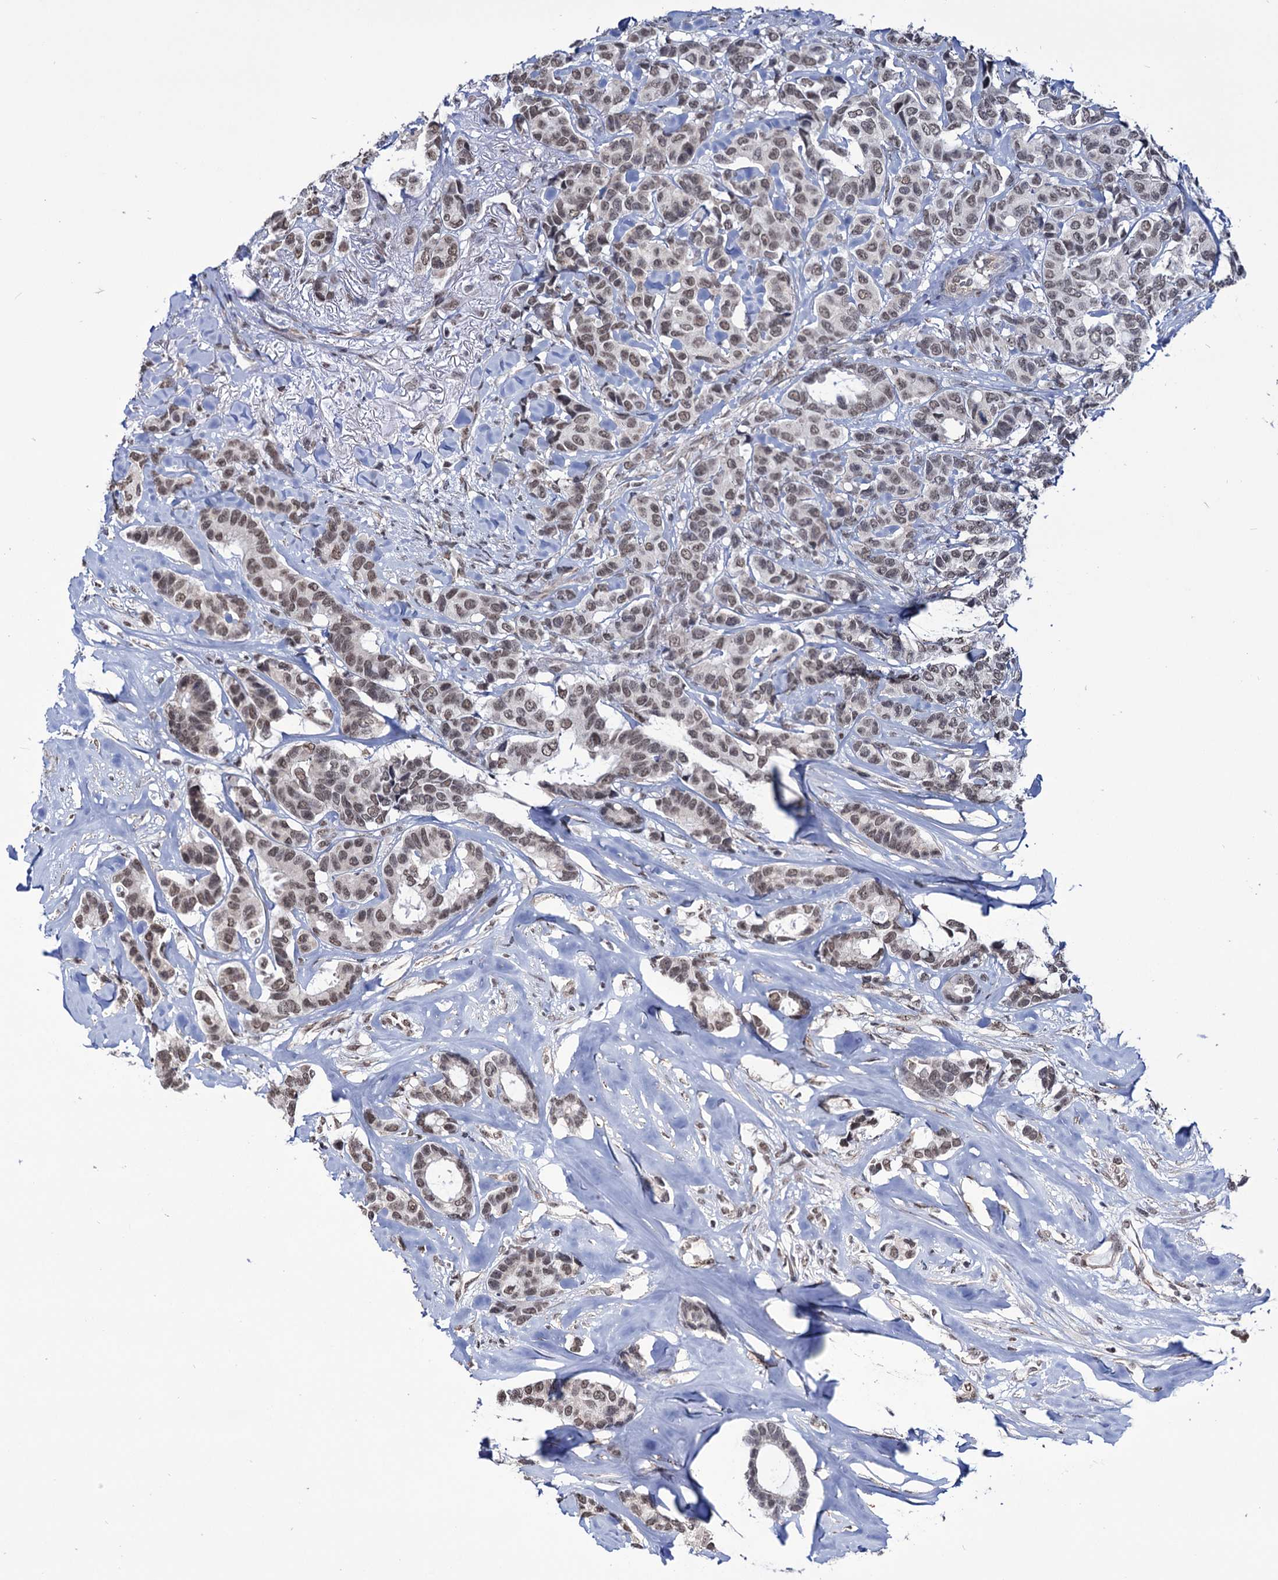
{"staining": {"intensity": "moderate", "quantity": ">75%", "location": "nuclear"}, "tissue": "breast cancer", "cell_type": "Tumor cells", "image_type": "cancer", "snomed": [{"axis": "morphology", "description": "Duct carcinoma"}, {"axis": "topography", "description": "Breast"}], "caption": "This is an image of immunohistochemistry staining of breast cancer, which shows moderate expression in the nuclear of tumor cells.", "gene": "ABHD10", "patient": {"sex": "female", "age": 87}}